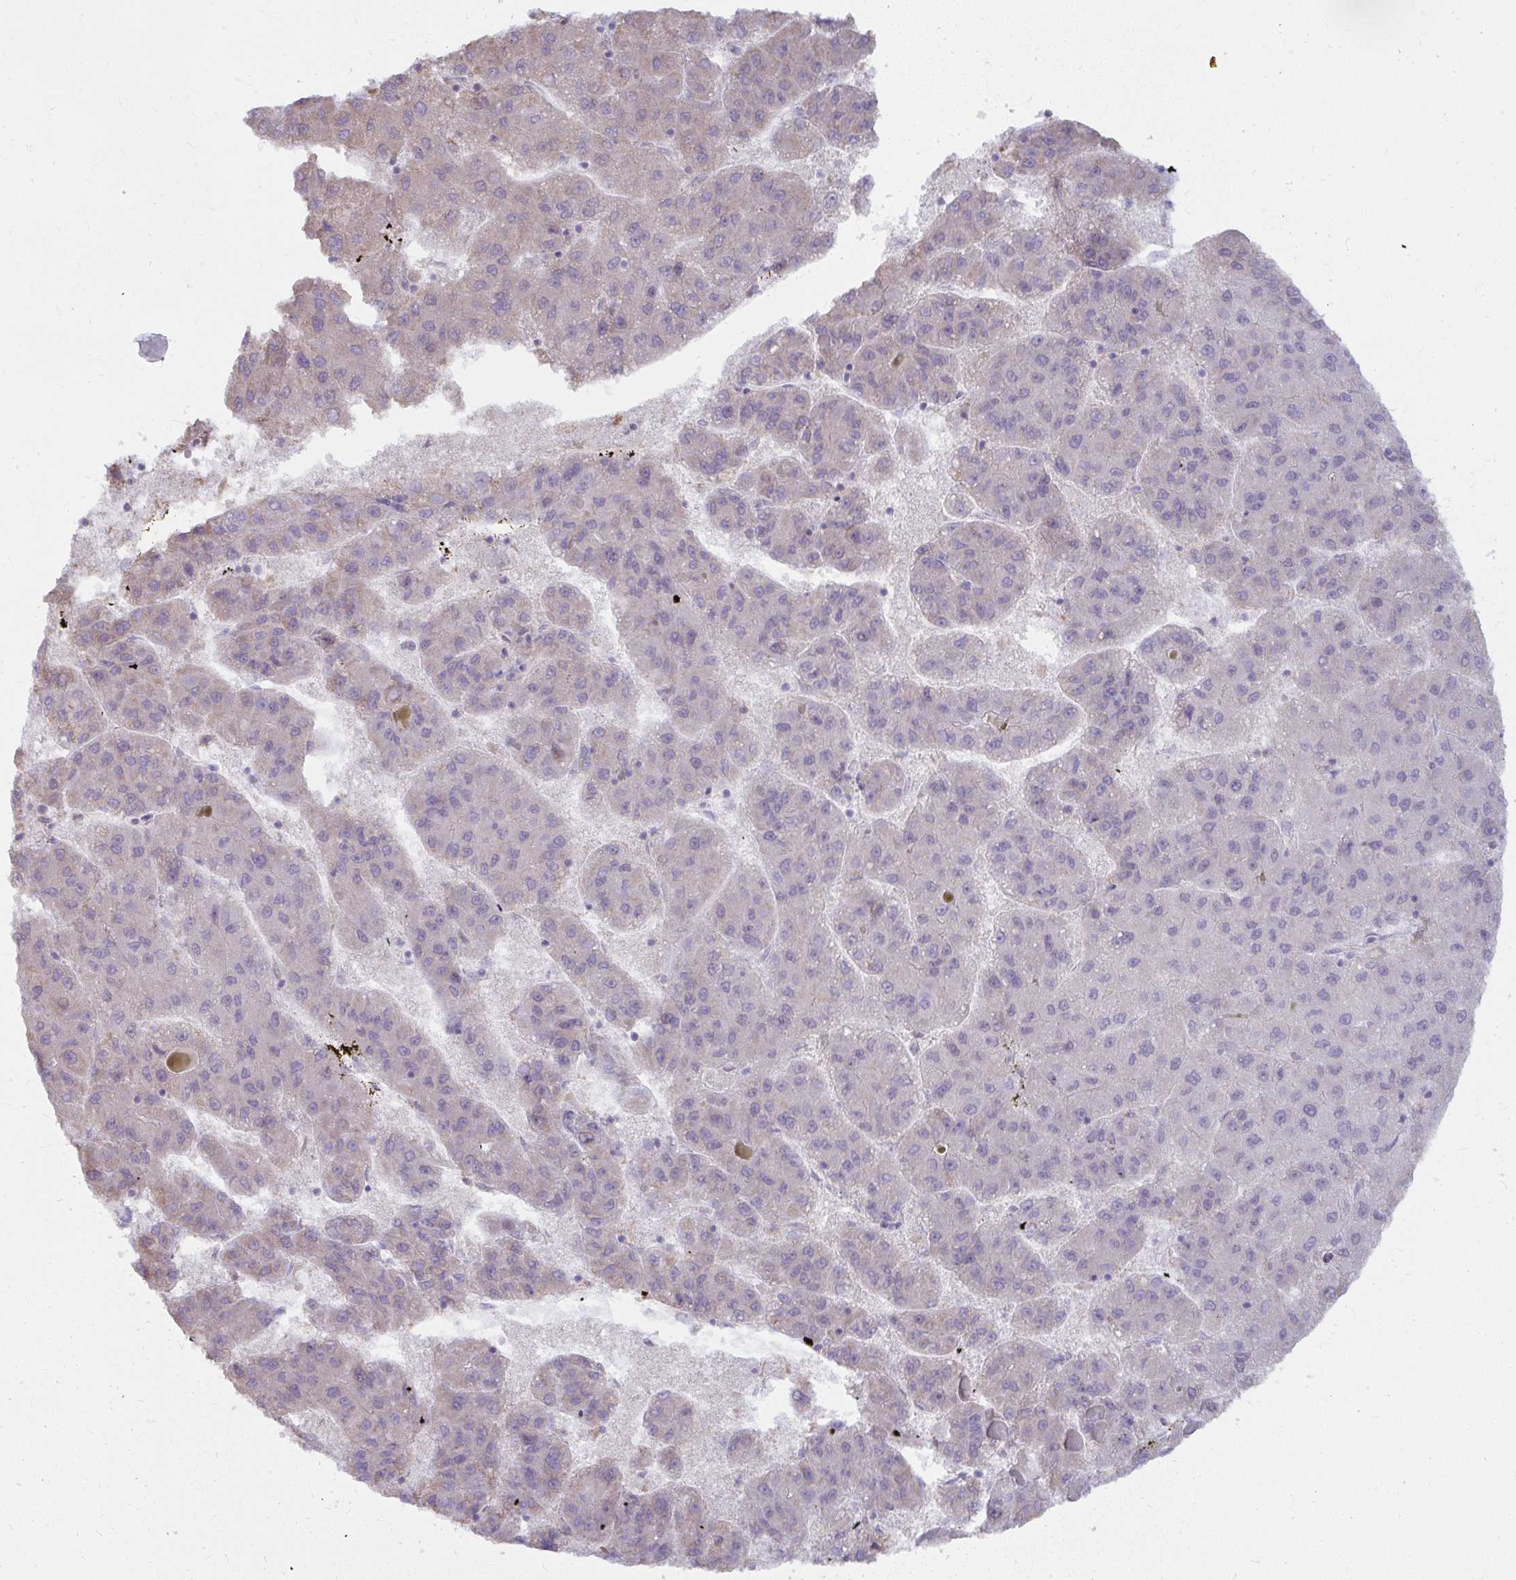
{"staining": {"intensity": "negative", "quantity": "none", "location": "none"}, "tissue": "liver cancer", "cell_type": "Tumor cells", "image_type": "cancer", "snomed": [{"axis": "morphology", "description": "Carcinoma, Hepatocellular, NOS"}, {"axis": "topography", "description": "Liver"}], "caption": "Protein analysis of hepatocellular carcinoma (liver) reveals no significant staining in tumor cells.", "gene": "NMNAT1", "patient": {"sex": "female", "age": 82}}